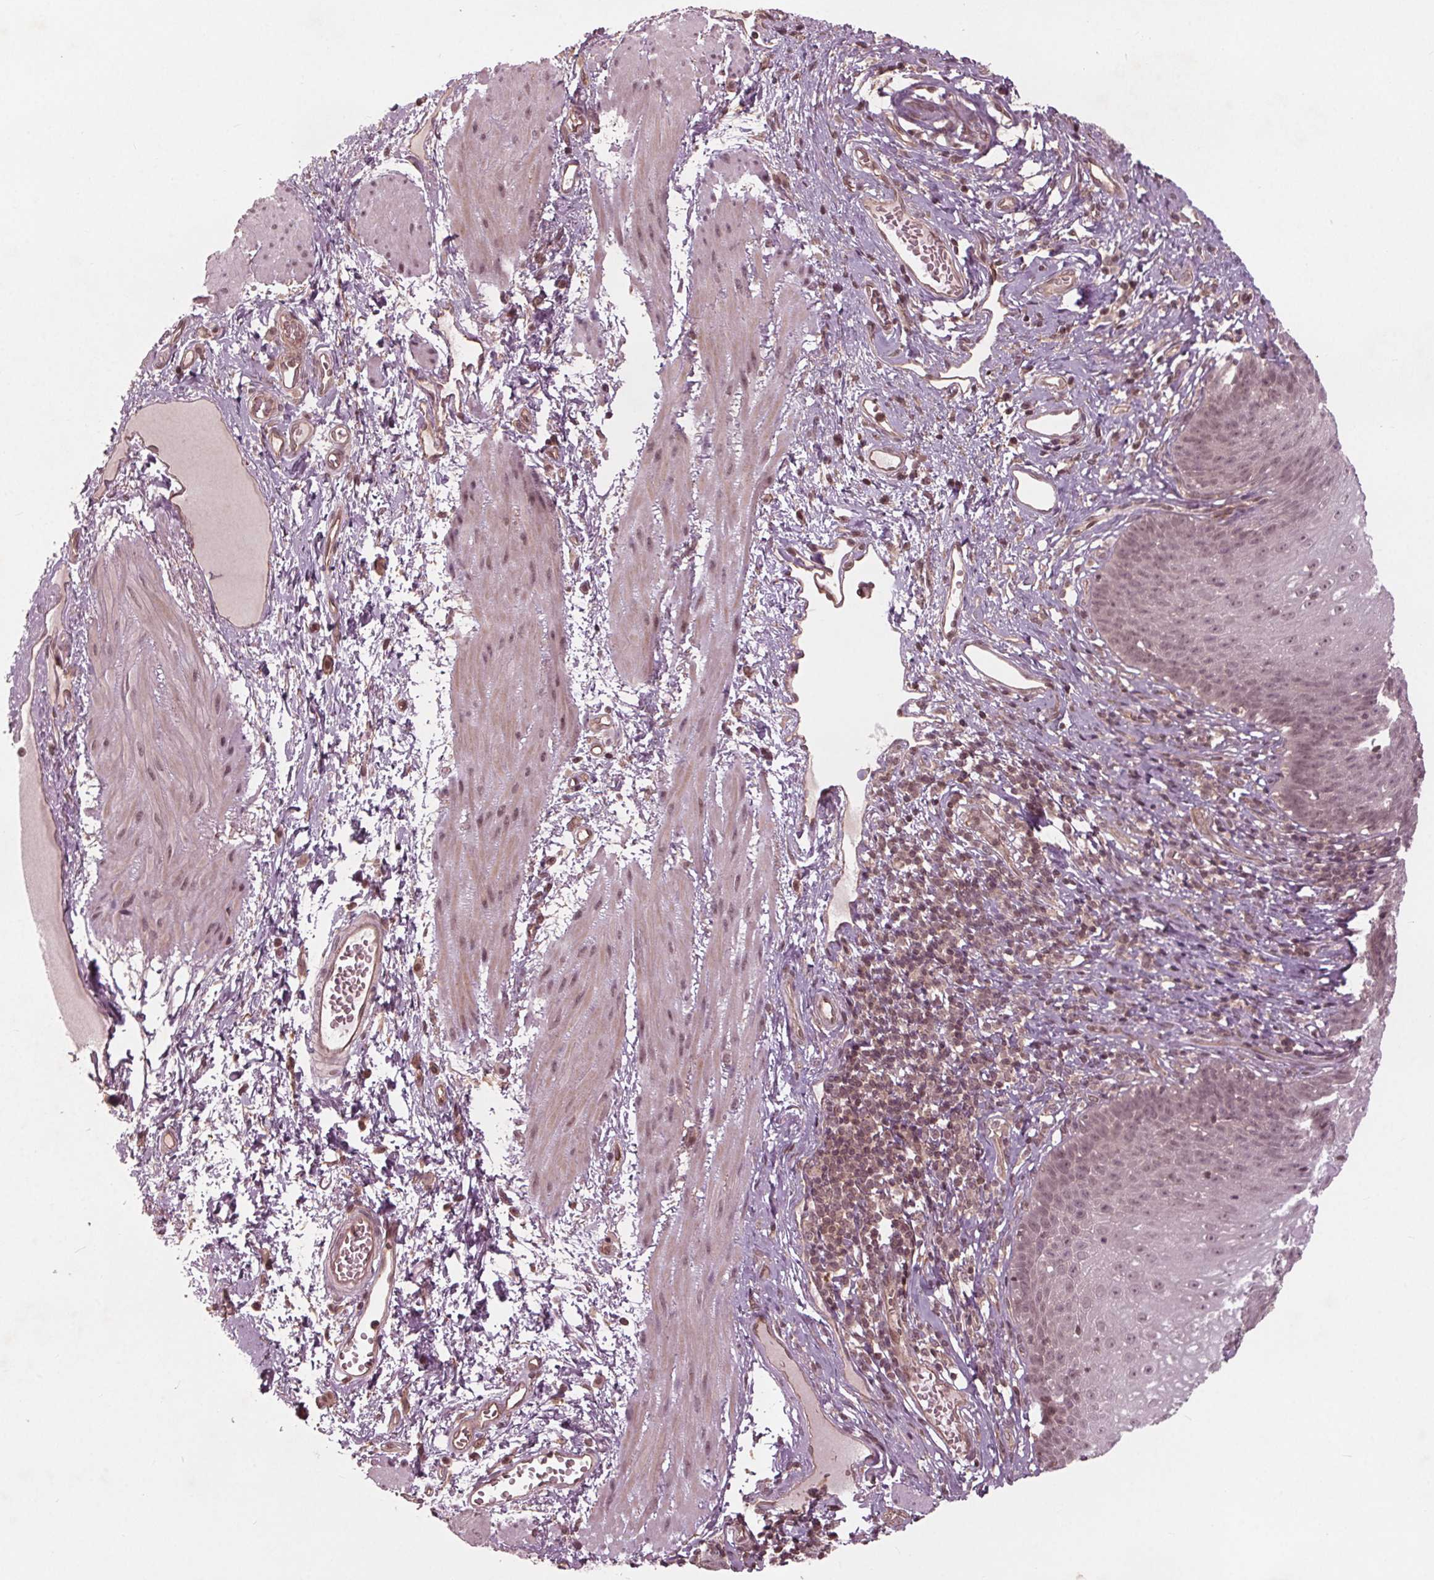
{"staining": {"intensity": "weak", "quantity": "25%-75%", "location": "nuclear"}, "tissue": "esophagus", "cell_type": "Squamous epithelial cells", "image_type": "normal", "snomed": [{"axis": "morphology", "description": "Normal tissue, NOS"}, {"axis": "topography", "description": "Esophagus"}], "caption": "Protein expression analysis of unremarkable esophagus reveals weak nuclear staining in approximately 25%-75% of squamous epithelial cells.", "gene": "BTBD1", "patient": {"sex": "male", "age": 72}}